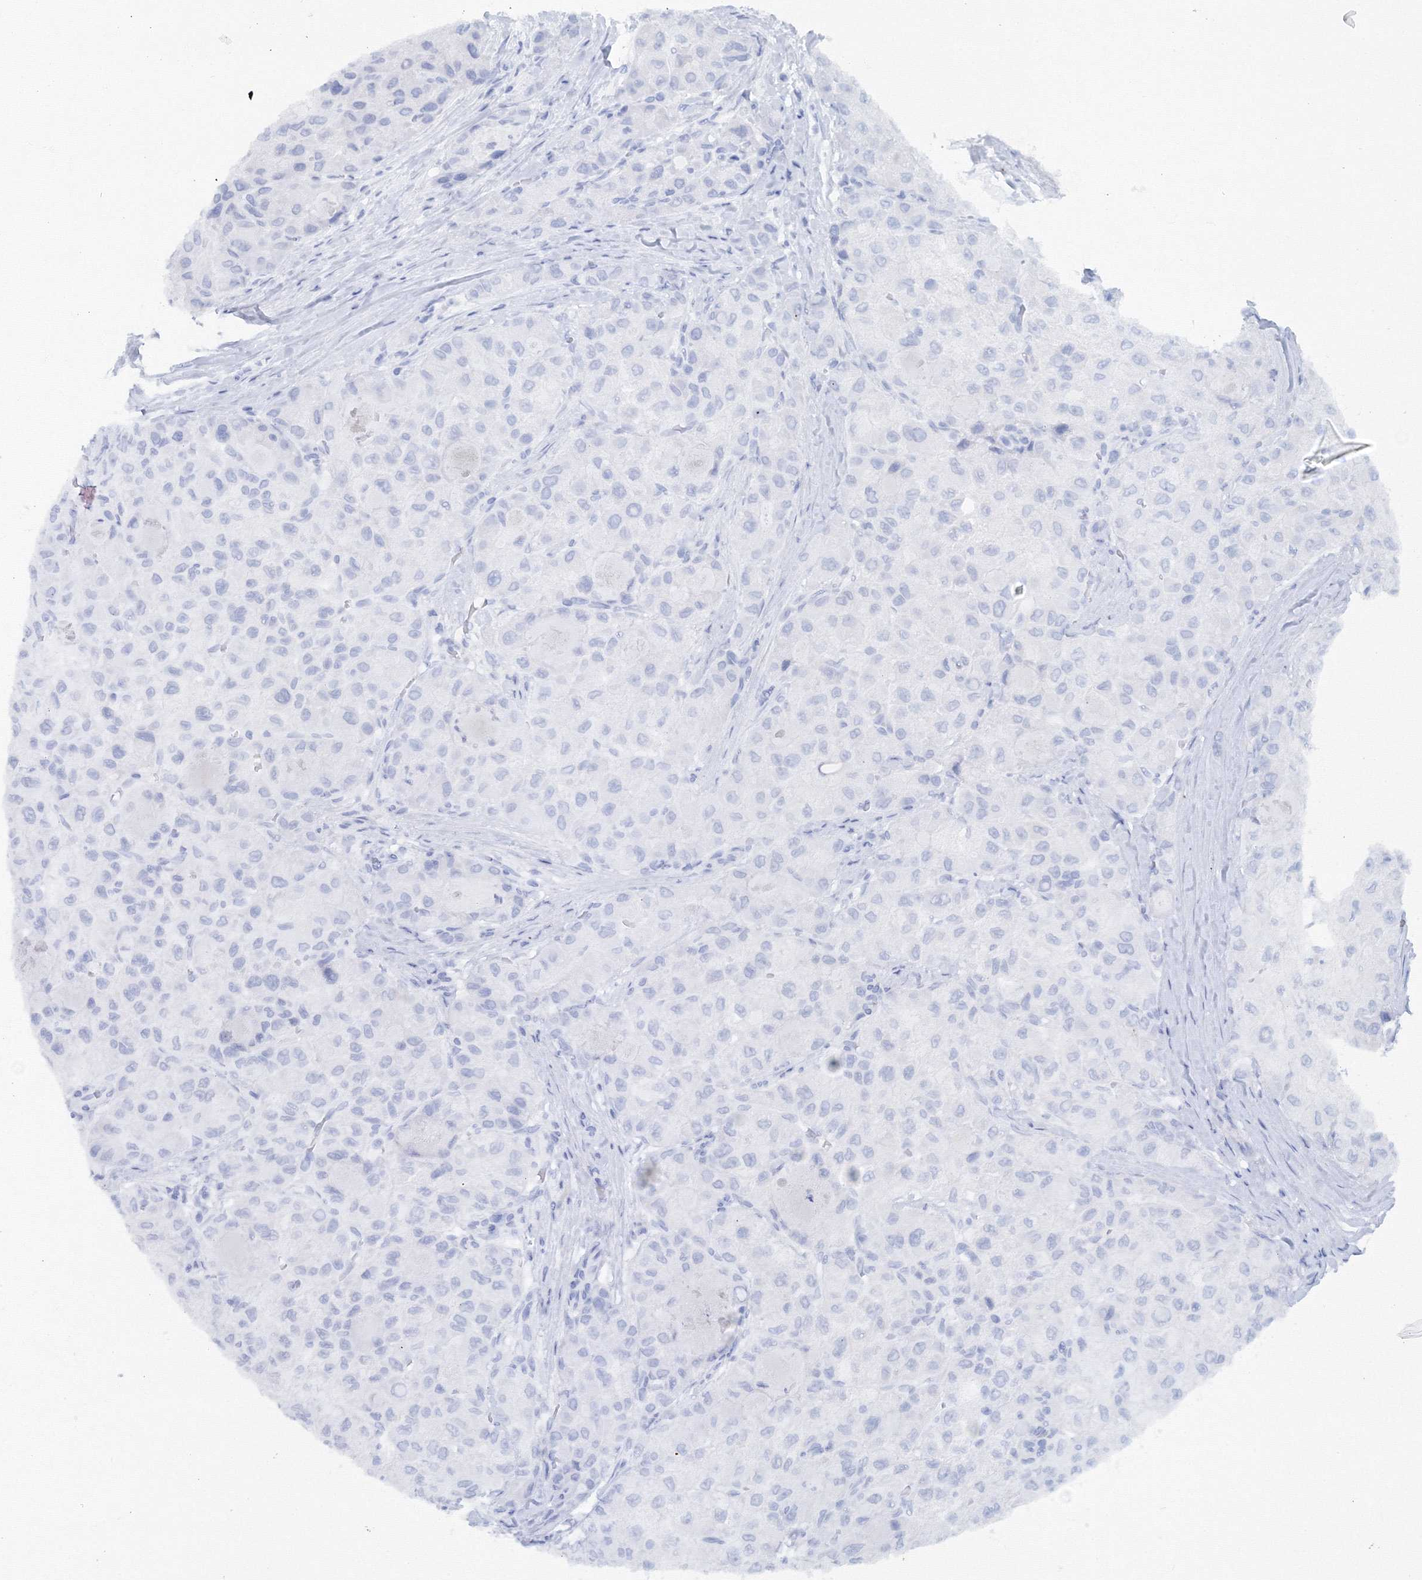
{"staining": {"intensity": "negative", "quantity": "none", "location": "none"}, "tissue": "liver cancer", "cell_type": "Tumor cells", "image_type": "cancer", "snomed": [{"axis": "morphology", "description": "Carcinoma, Hepatocellular, NOS"}, {"axis": "topography", "description": "Liver"}], "caption": "There is no significant positivity in tumor cells of liver hepatocellular carcinoma. (Brightfield microscopy of DAB immunohistochemistry (IHC) at high magnification).", "gene": "EXOC1", "patient": {"sex": "male", "age": 80}}